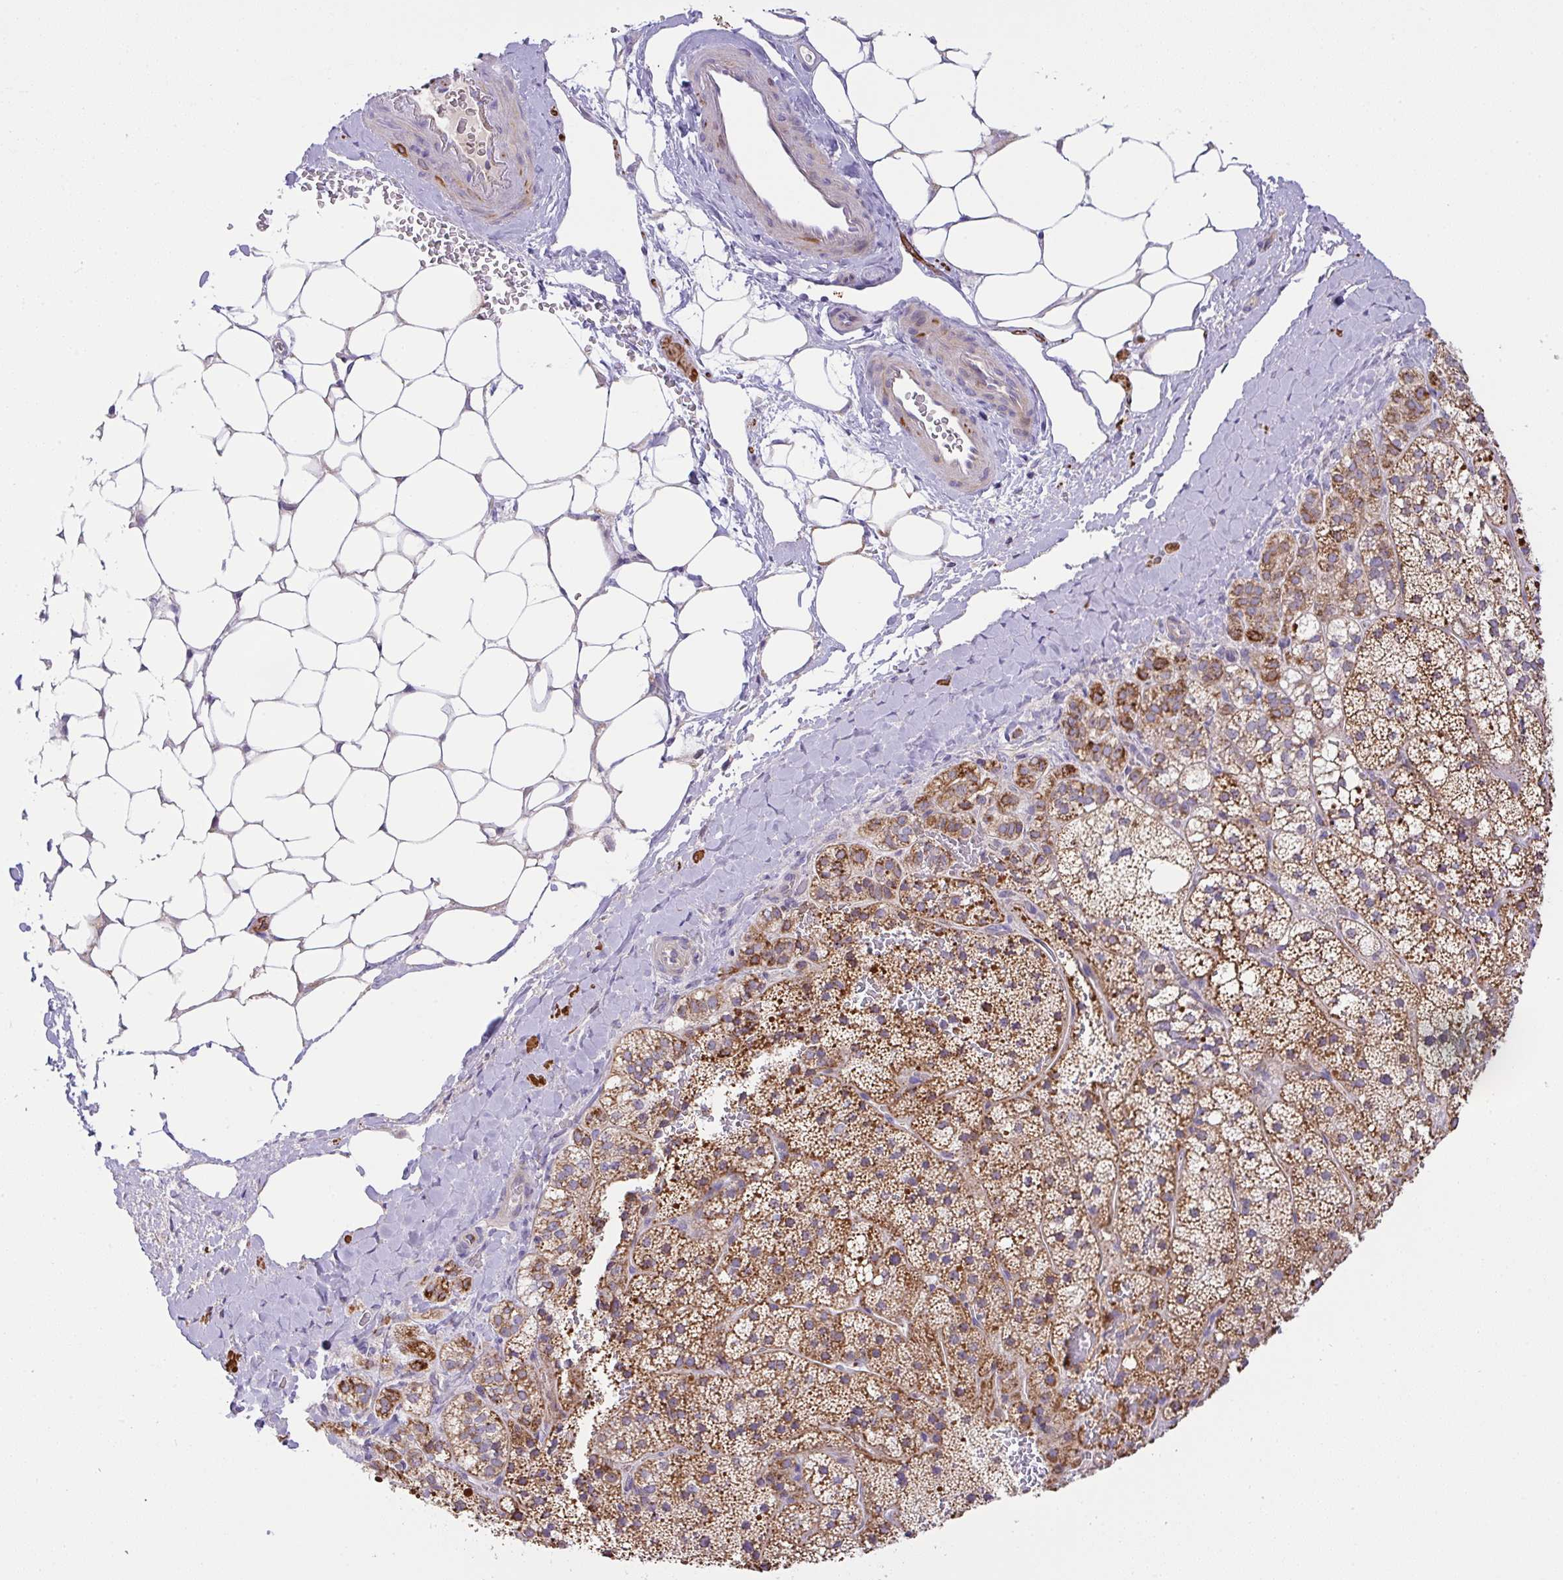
{"staining": {"intensity": "strong", "quantity": ">75%", "location": "cytoplasmic/membranous"}, "tissue": "adrenal gland", "cell_type": "Glandular cells", "image_type": "normal", "snomed": [{"axis": "morphology", "description": "Normal tissue, NOS"}, {"axis": "topography", "description": "Adrenal gland"}], "caption": "Strong cytoplasmic/membranous expression is appreciated in about >75% of glandular cells in unremarkable adrenal gland. Using DAB (brown) and hematoxylin (blue) stains, captured at high magnification using brightfield microscopy.", "gene": "CHDH", "patient": {"sex": "male", "age": 53}}